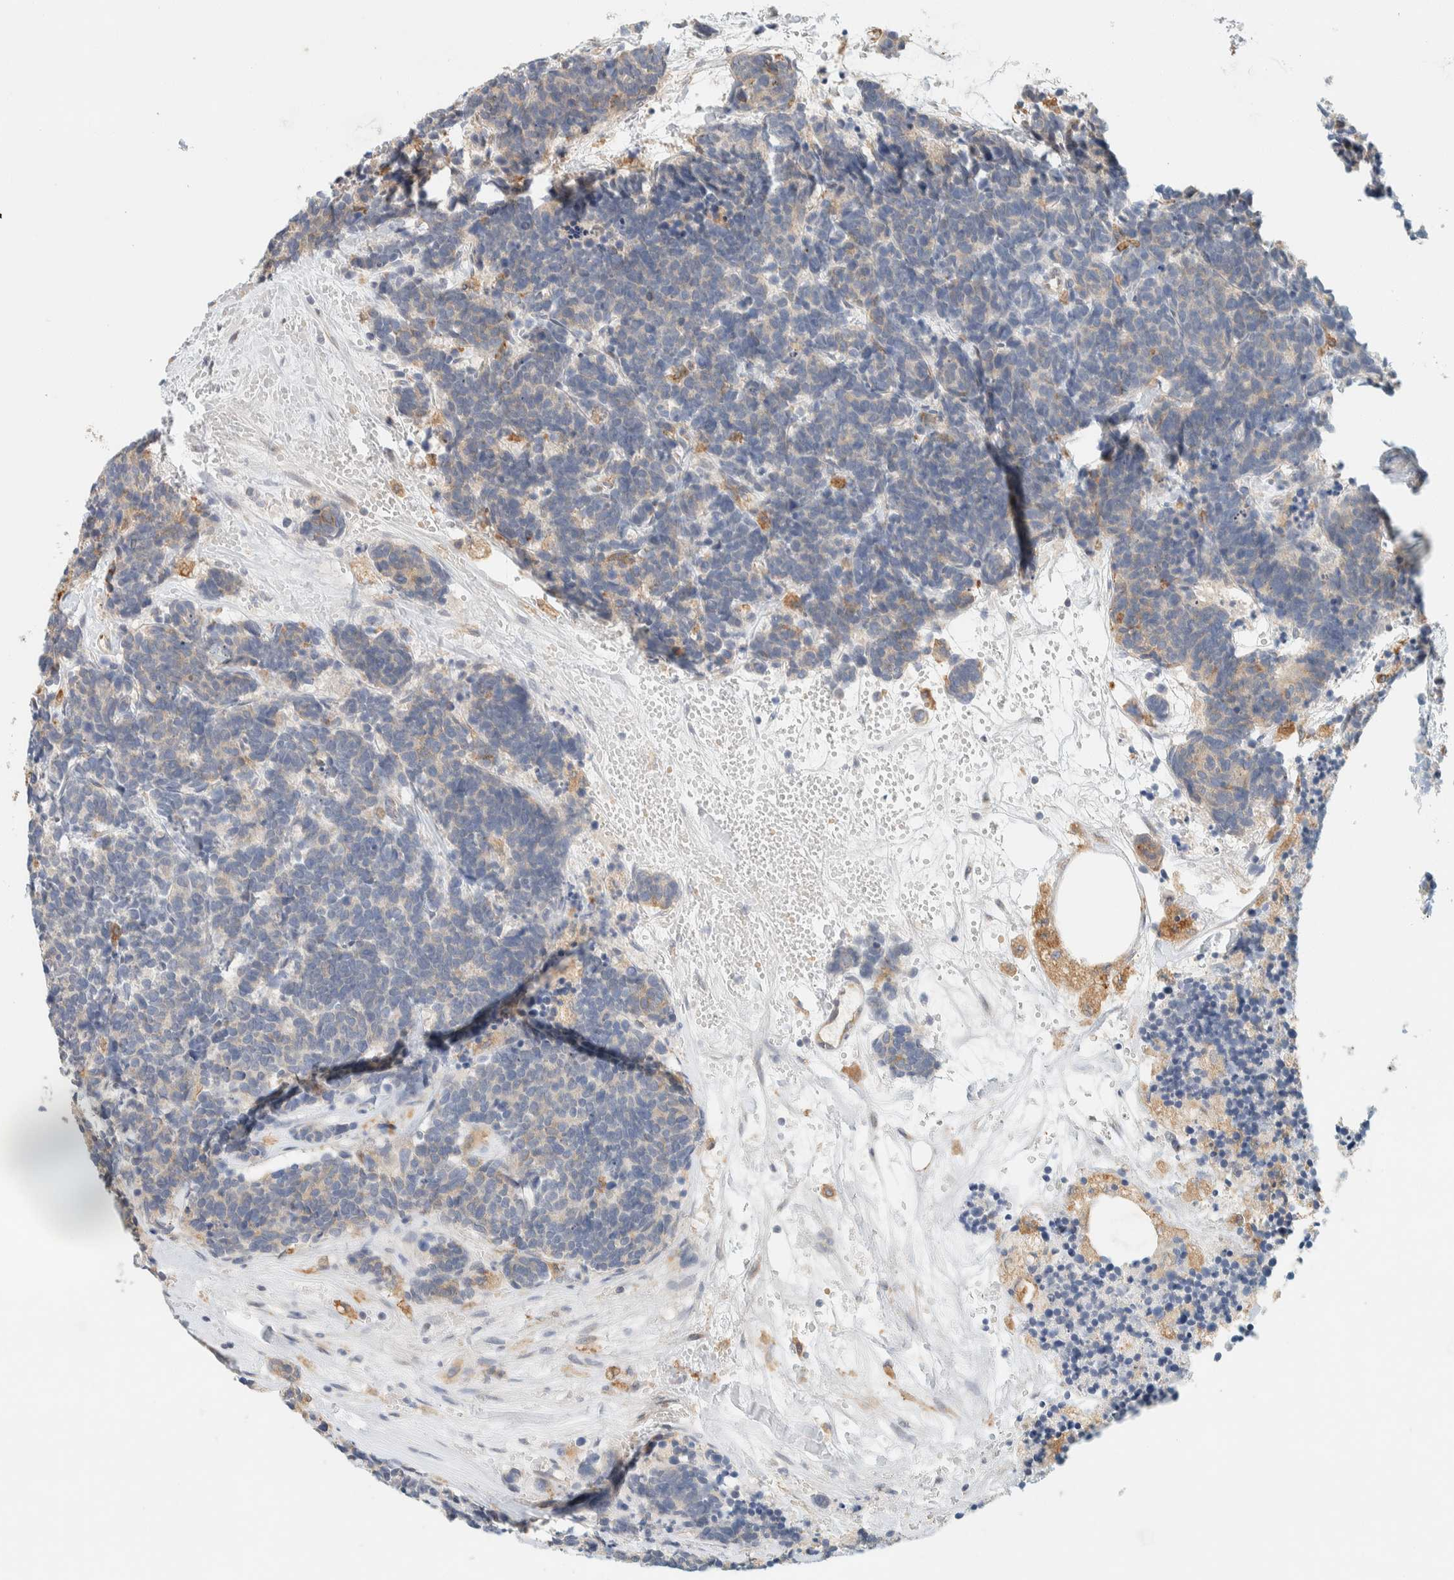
{"staining": {"intensity": "weak", "quantity": "<25%", "location": "cytoplasmic/membranous"}, "tissue": "carcinoid", "cell_type": "Tumor cells", "image_type": "cancer", "snomed": [{"axis": "morphology", "description": "Carcinoma, NOS"}, {"axis": "morphology", "description": "Carcinoid, malignant, NOS"}, {"axis": "topography", "description": "Urinary bladder"}], "caption": "The photomicrograph demonstrates no significant expression in tumor cells of malignant carcinoid.", "gene": "SUMF2", "patient": {"sex": "male", "age": 57}}